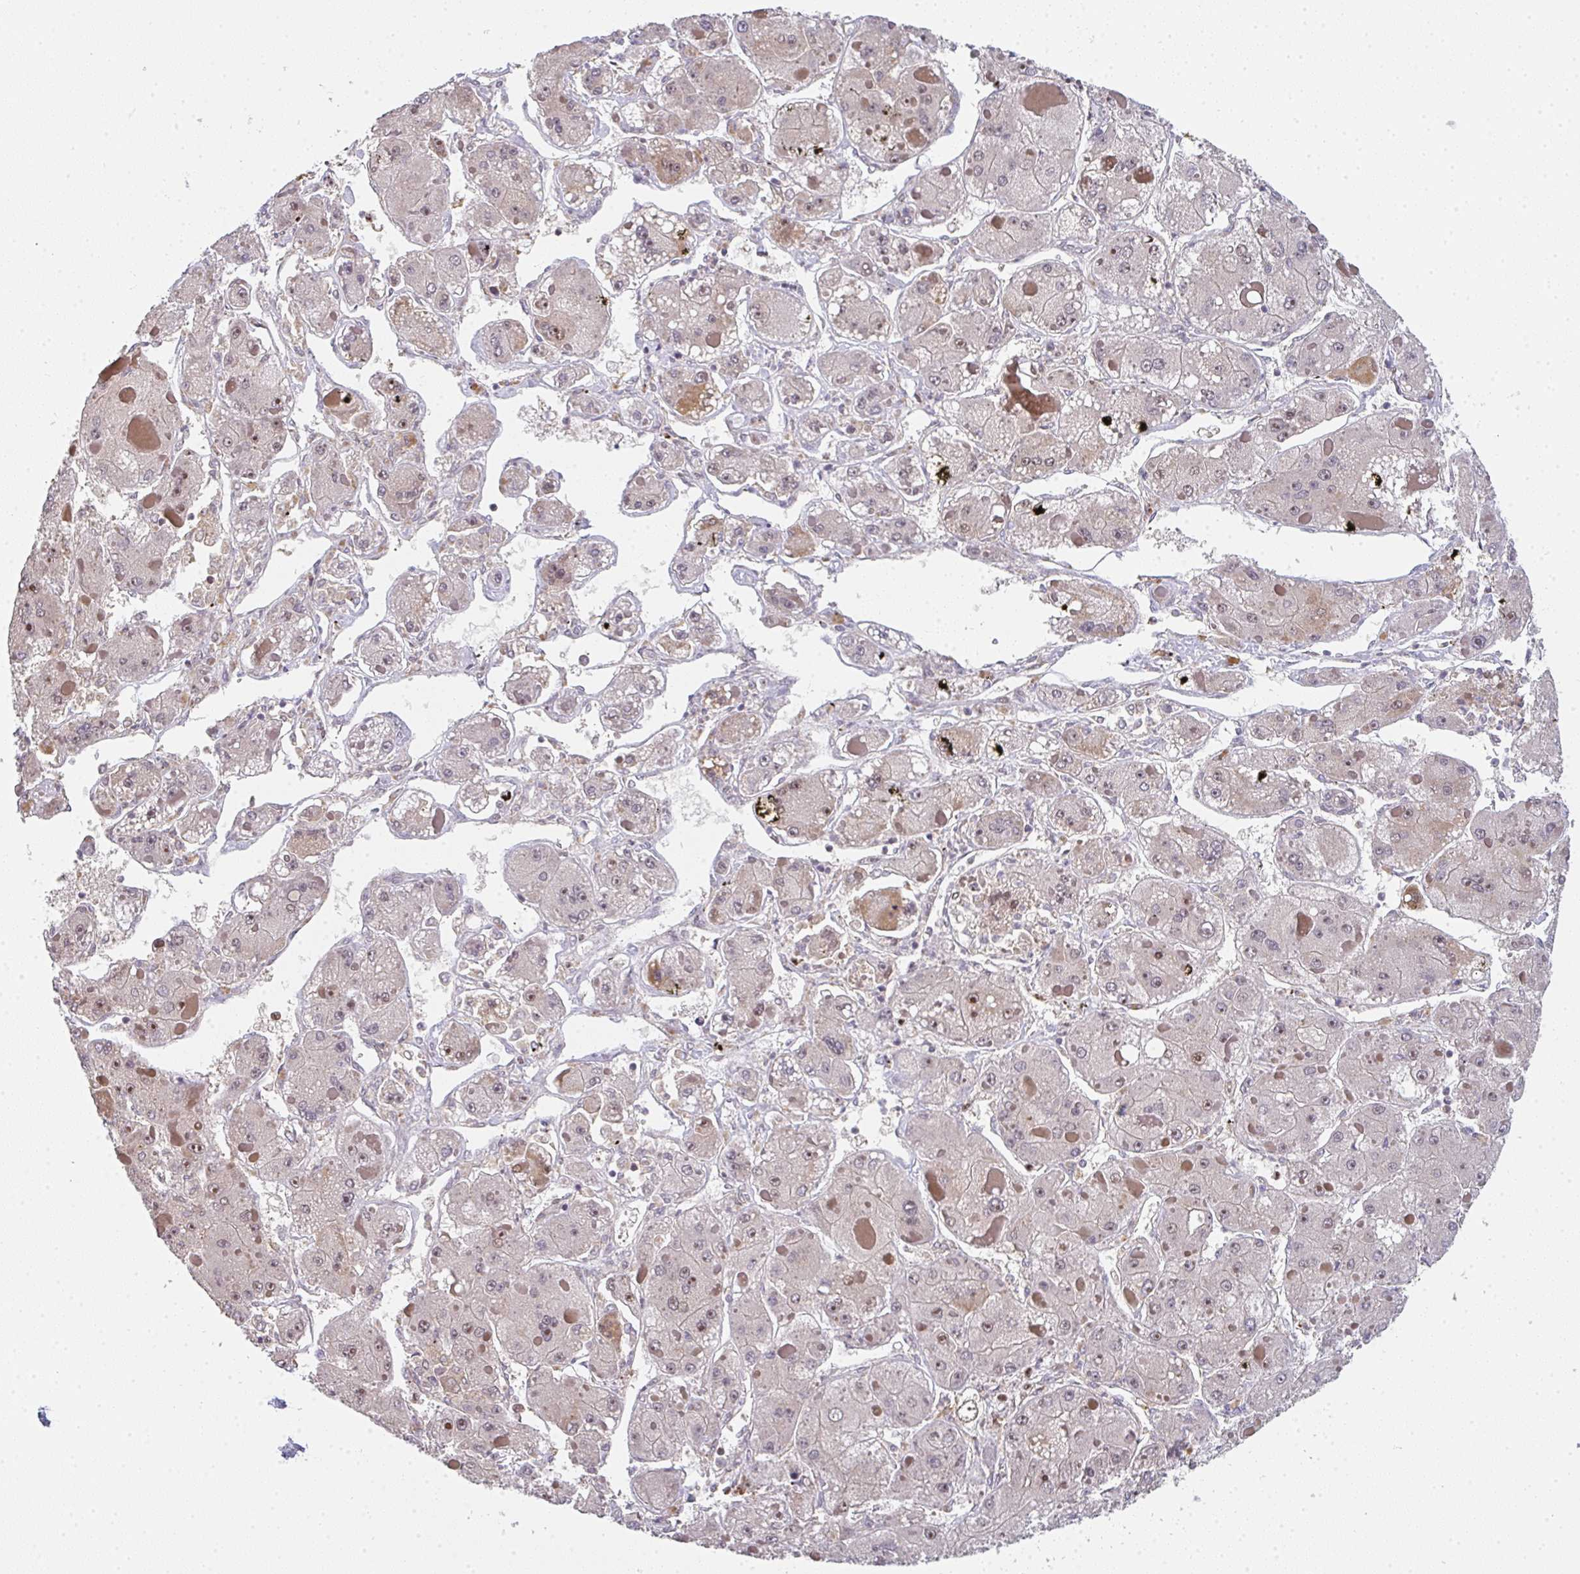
{"staining": {"intensity": "moderate", "quantity": "<25%", "location": "nuclear"}, "tissue": "liver cancer", "cell_type": "Tumor cells", "image_type": "cancer", "snomed": [{"axis": "morphology", "description": "Carcinoma, Hepatocellular, NOS"}, {"axis": "topography", "description": "Liver"}], "caption": "Moderate nuclear protein expression is seen in about <25% of tumor cells in liver cancer.", "gene": "SIMC1", "patient": {"sex": "female", "age": 73}}